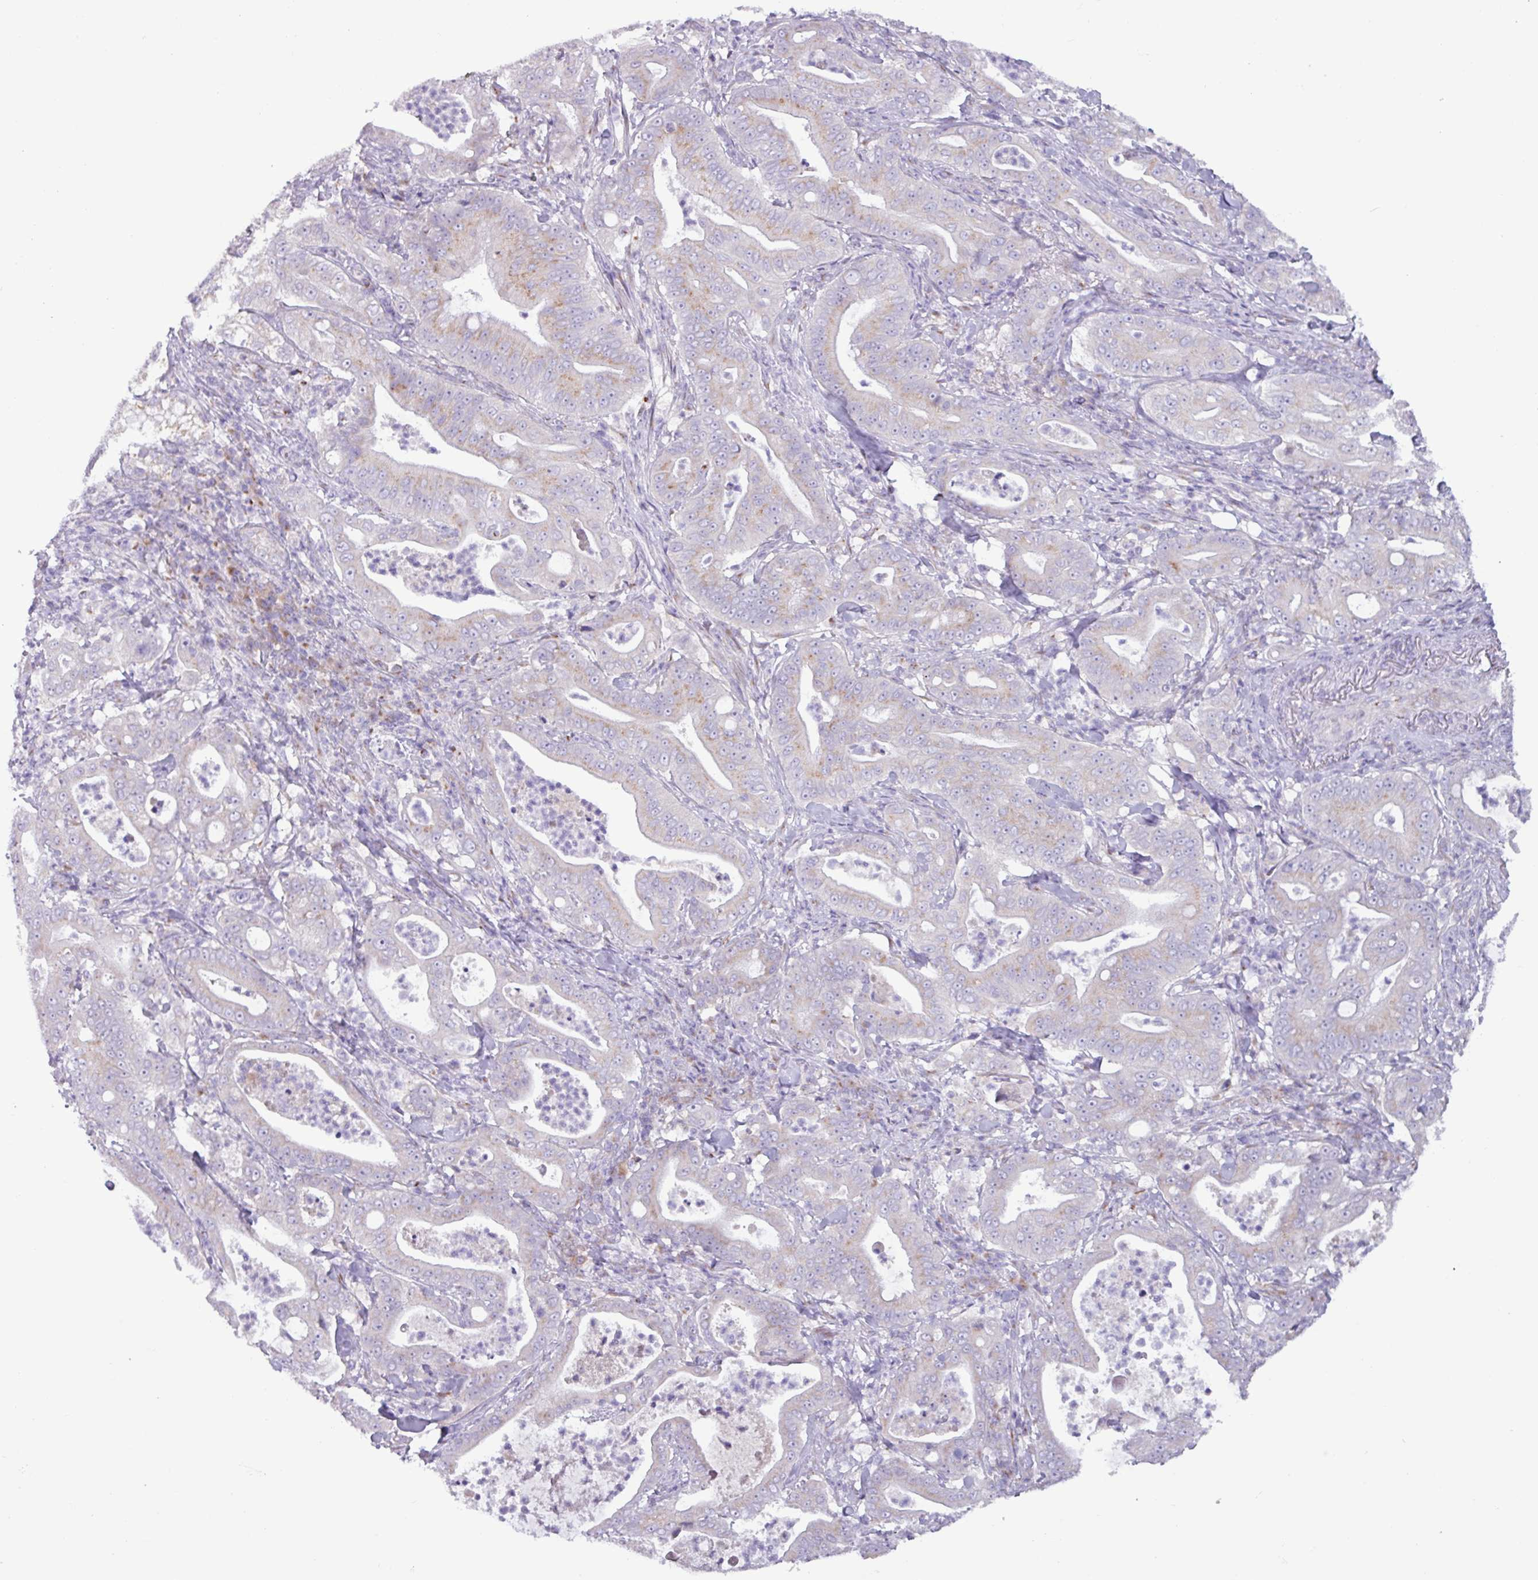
{"staining": {"intensity": "weak", "quantity": "25%-75%", "location": "cytoplasmic/membranous"}, "tissue": "pancreatic cancer", "cell_type": "Tumor cells", "image_type": "cancer", "snomed": [{"axis": "morphology", "description": "Adenocarcinoma, NOS"}, {"axis": "topography", "description": "Pancreas"}], "caption": "Pancreatic adenocarcinoma stained with a brown dye displays weak cytoplasmic/membranous positive positivity in approximately 25%-75% of tumor cells.", "gene": "STIMATE", "patient": {"sex": "male", "age": 71}}